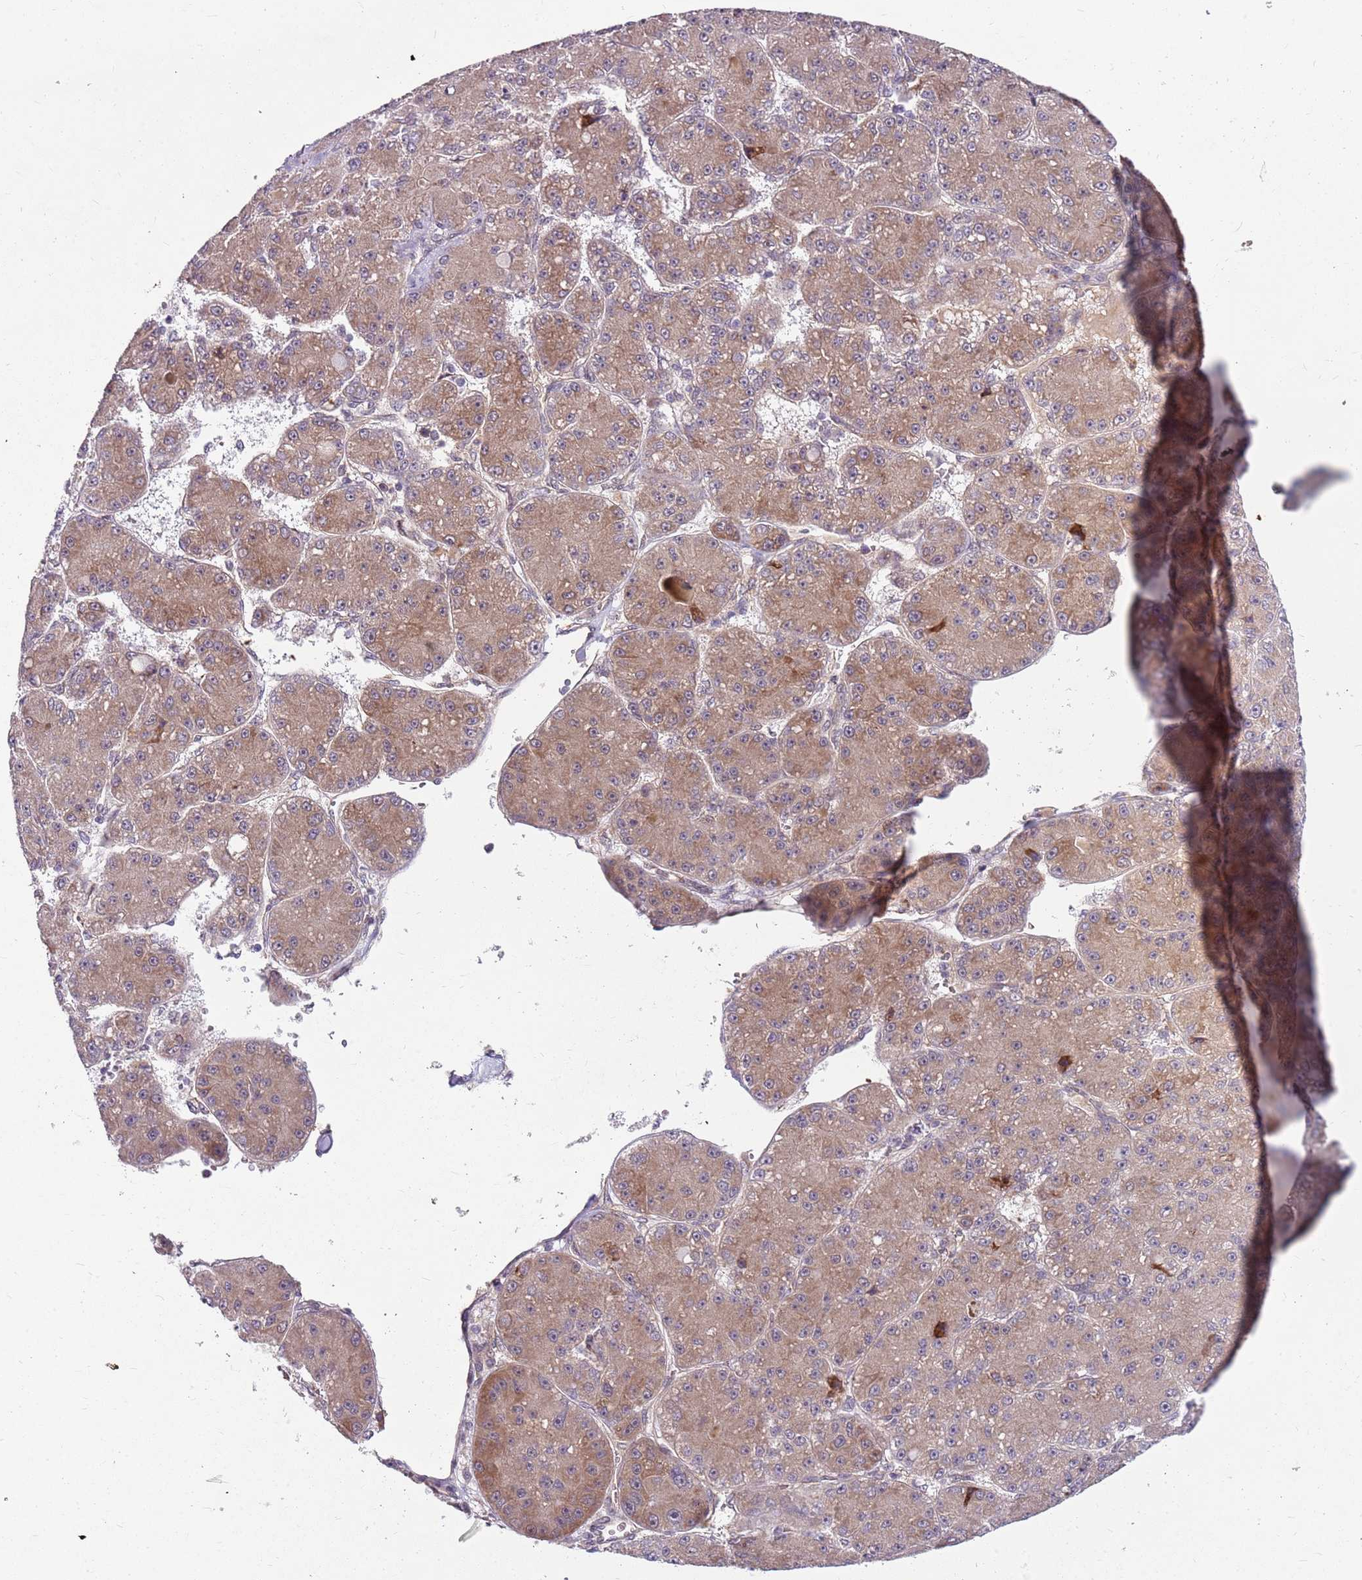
{"staining": {"intensity": "moderate", "quantity": ">75%", "location": "cytoplasmic/membranous"}, "tissue": "liver cancer", "cell_type": "Tumor cells", "image_type": "cancer", "snomed": [{"axis": "morphology", "description": "Carcinoma, Hepatocellular, NOS"}, {"axis": "topography", "description": "Liver"}], "caption": "Moderate cytoplasmic/membranous positivity is seen in about >75% of tumor cells in liver hepatocellular carcinoma. The staining was performed using DAB, with brown indicating positive protein expression. Nuclei are stained blue with hematoxylin.", "gene": "FBXL22", "patient": {"sex": "male", "age": 67}}